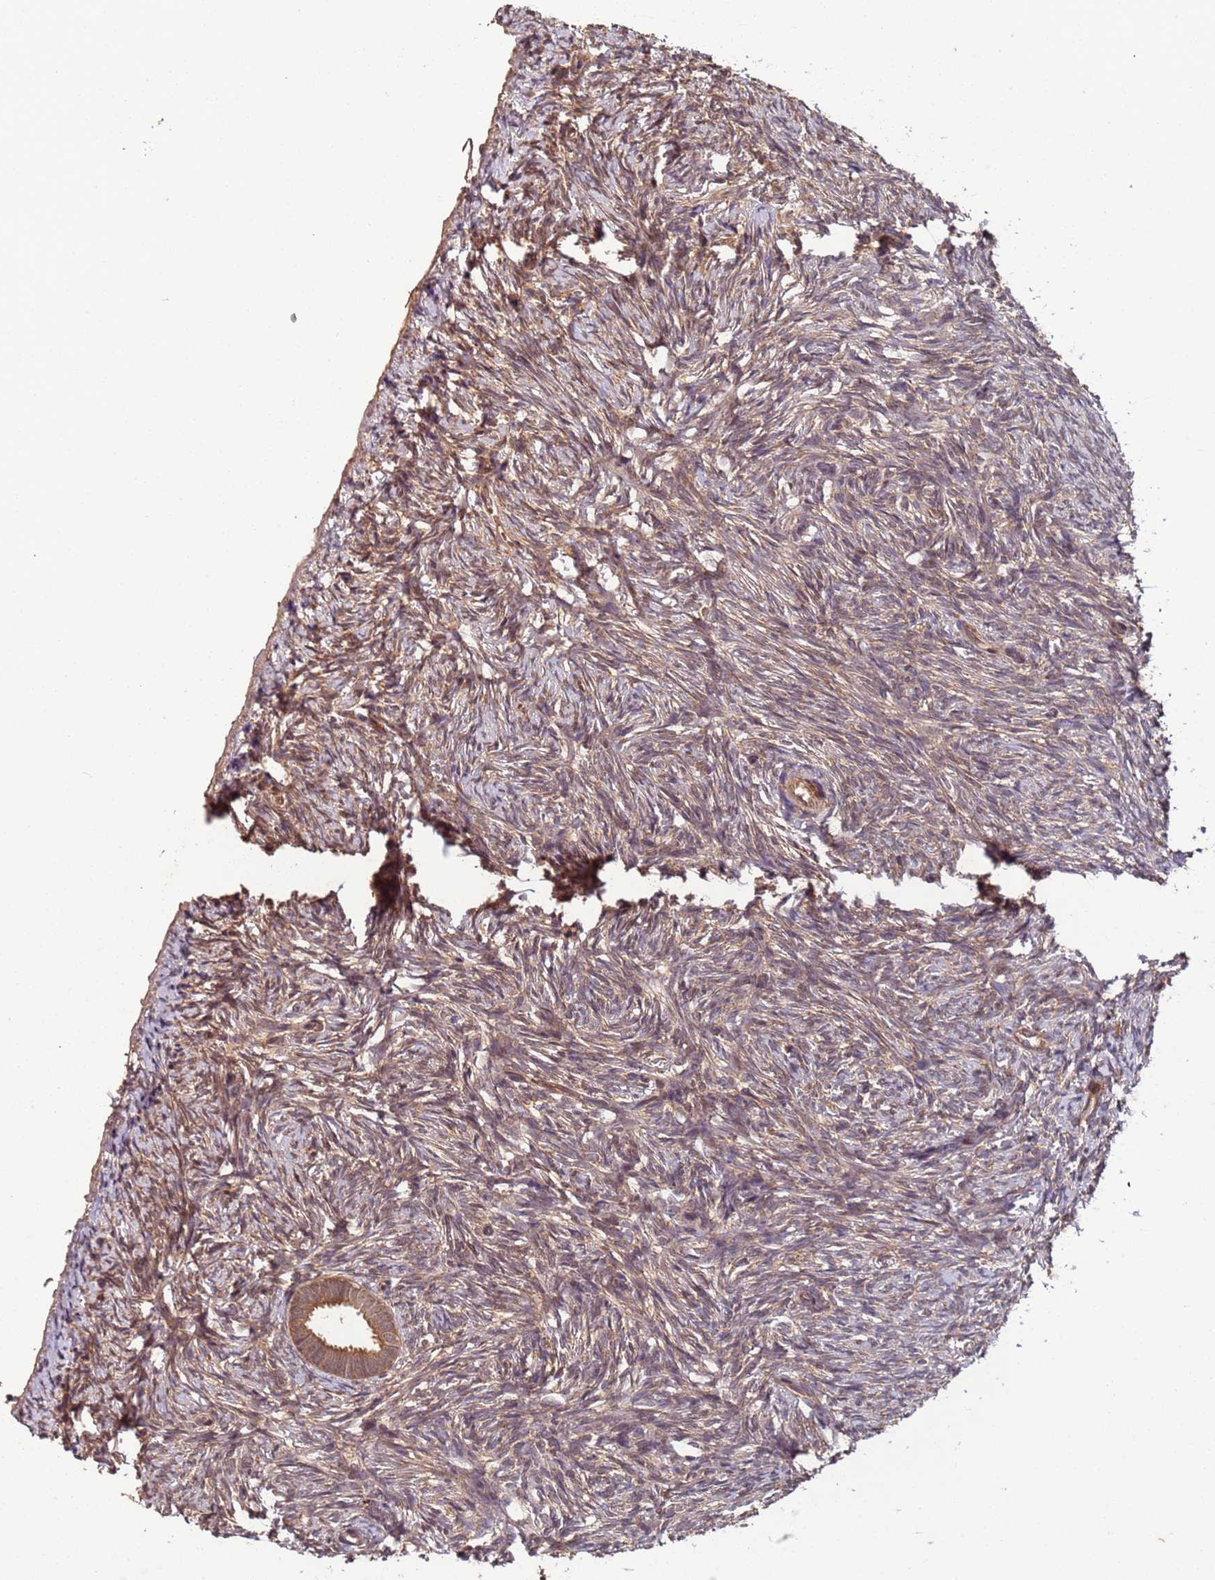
{"staining": {"intensity": "moderate", "quantity": ">75%", "location": "cytoplasmic/membranous"}, "tissue": "ovary", "cell_type": "Follicle cells", "image_type": "normal", "snomed": [{"axis": "morphology", "description": "Normal tissue, NOS"}, {"axis": "topography", "description": "Ovary"}], "caption": "High-magnification brightfield microscopy of normal ovary stained with DAB (3,3'-diaminobenzidine) (brown) and counterstained with hematoxylin (blue). follicle cells exhibit moderate cytoplasmic/membranous positivity is seen in about>75% of cells.", "gene": "ERI1", "patient": {"sex": "female", "age": 51}}